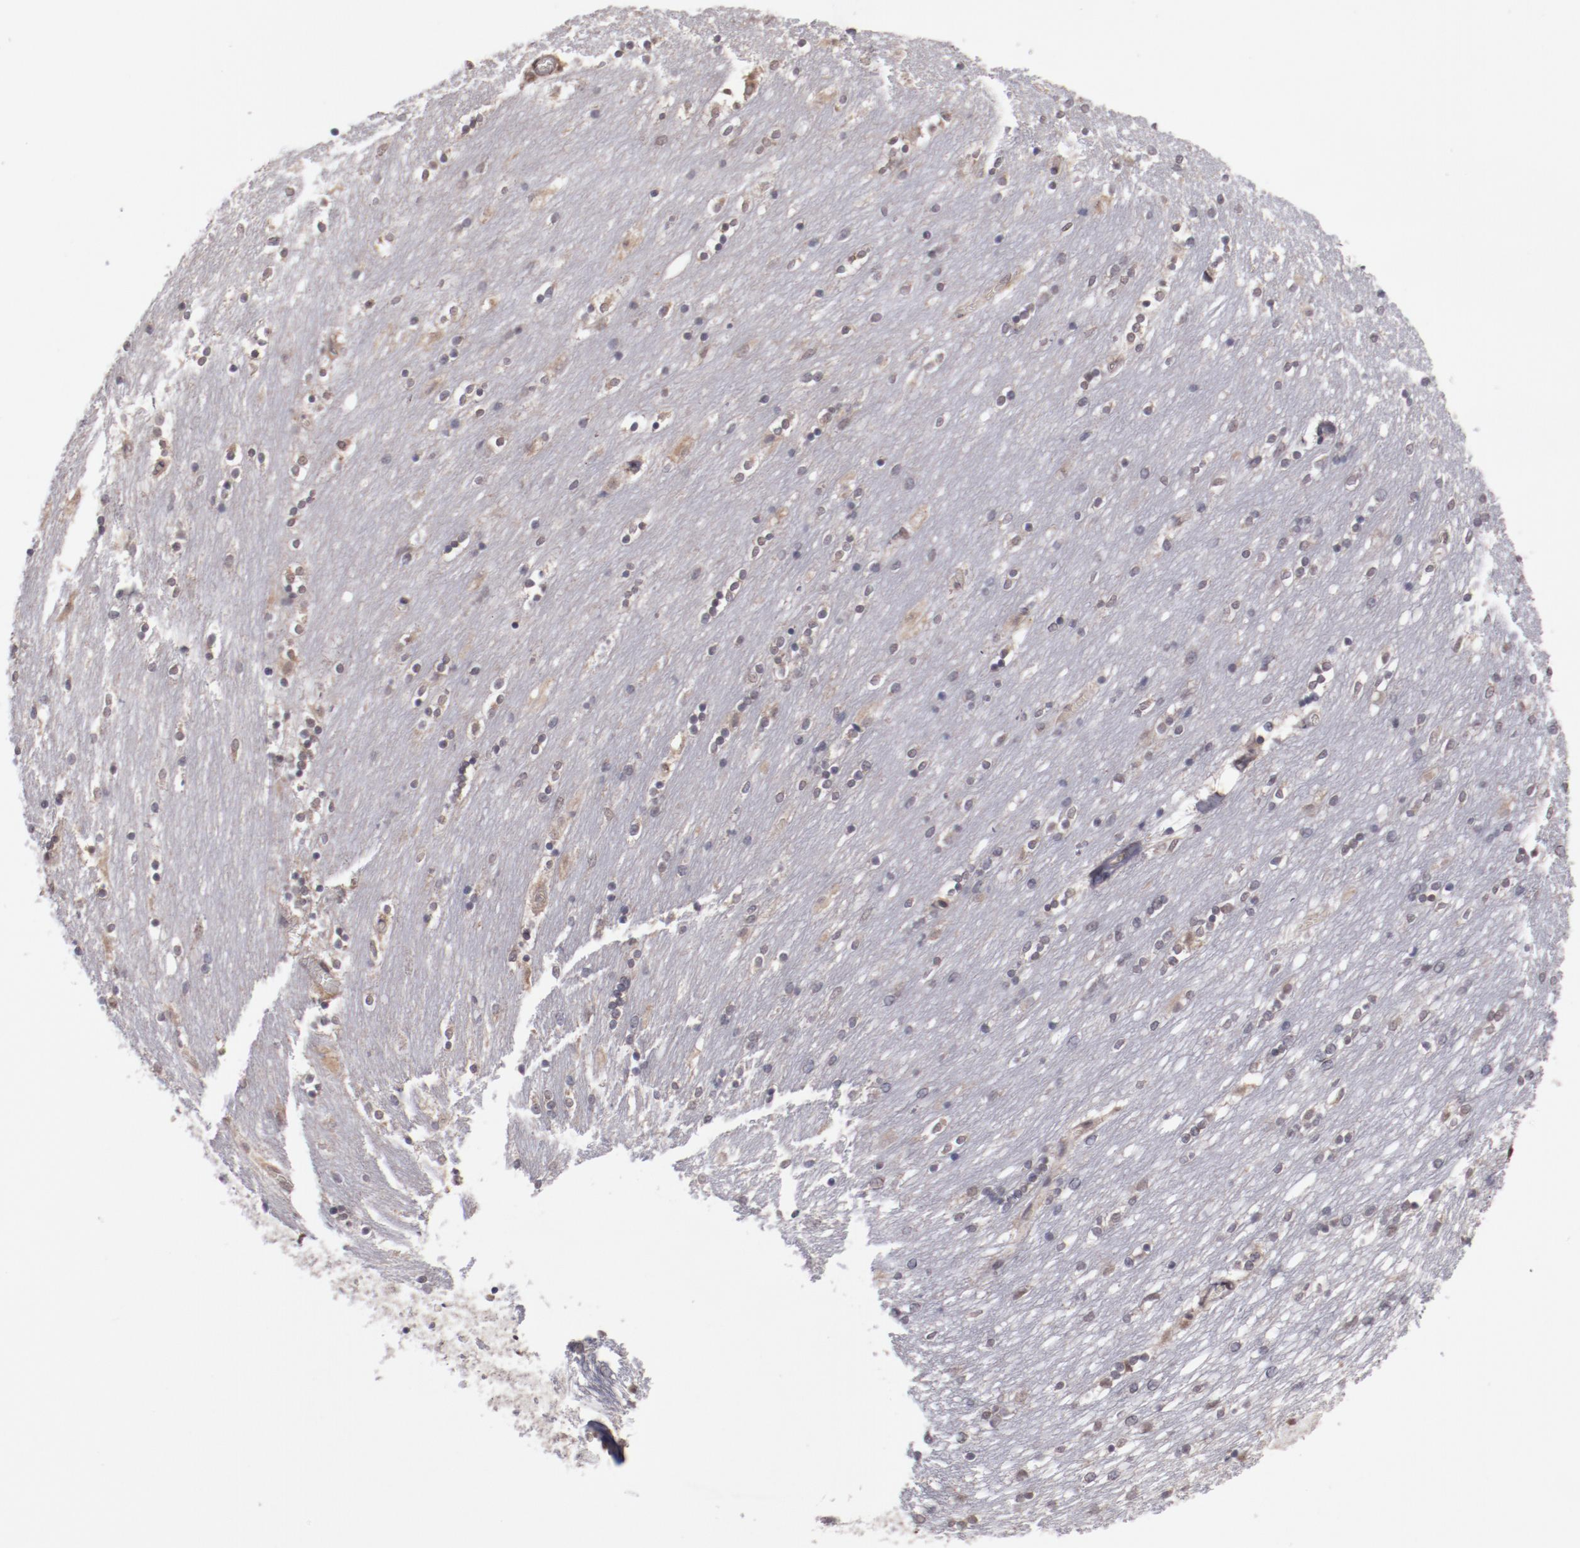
{"staining": {"intensity": "weak", "quantity": "<25%", "location": "nuclear"}, "tissue": "caudate", "cell_type": "Glial cells", "image_type": "normal", "snomed": [{"axis": "morphology", "description": "Normal tissue, NOS"}, {"axis": "topography", "description": "Lateral ventricle wall"}], "caption": "Immunohistochemistry of unremarkable caudate demonstrates no staining in glial cells.", "gene": "ARNT", "patient": {"sex": "female", "age": 54}}